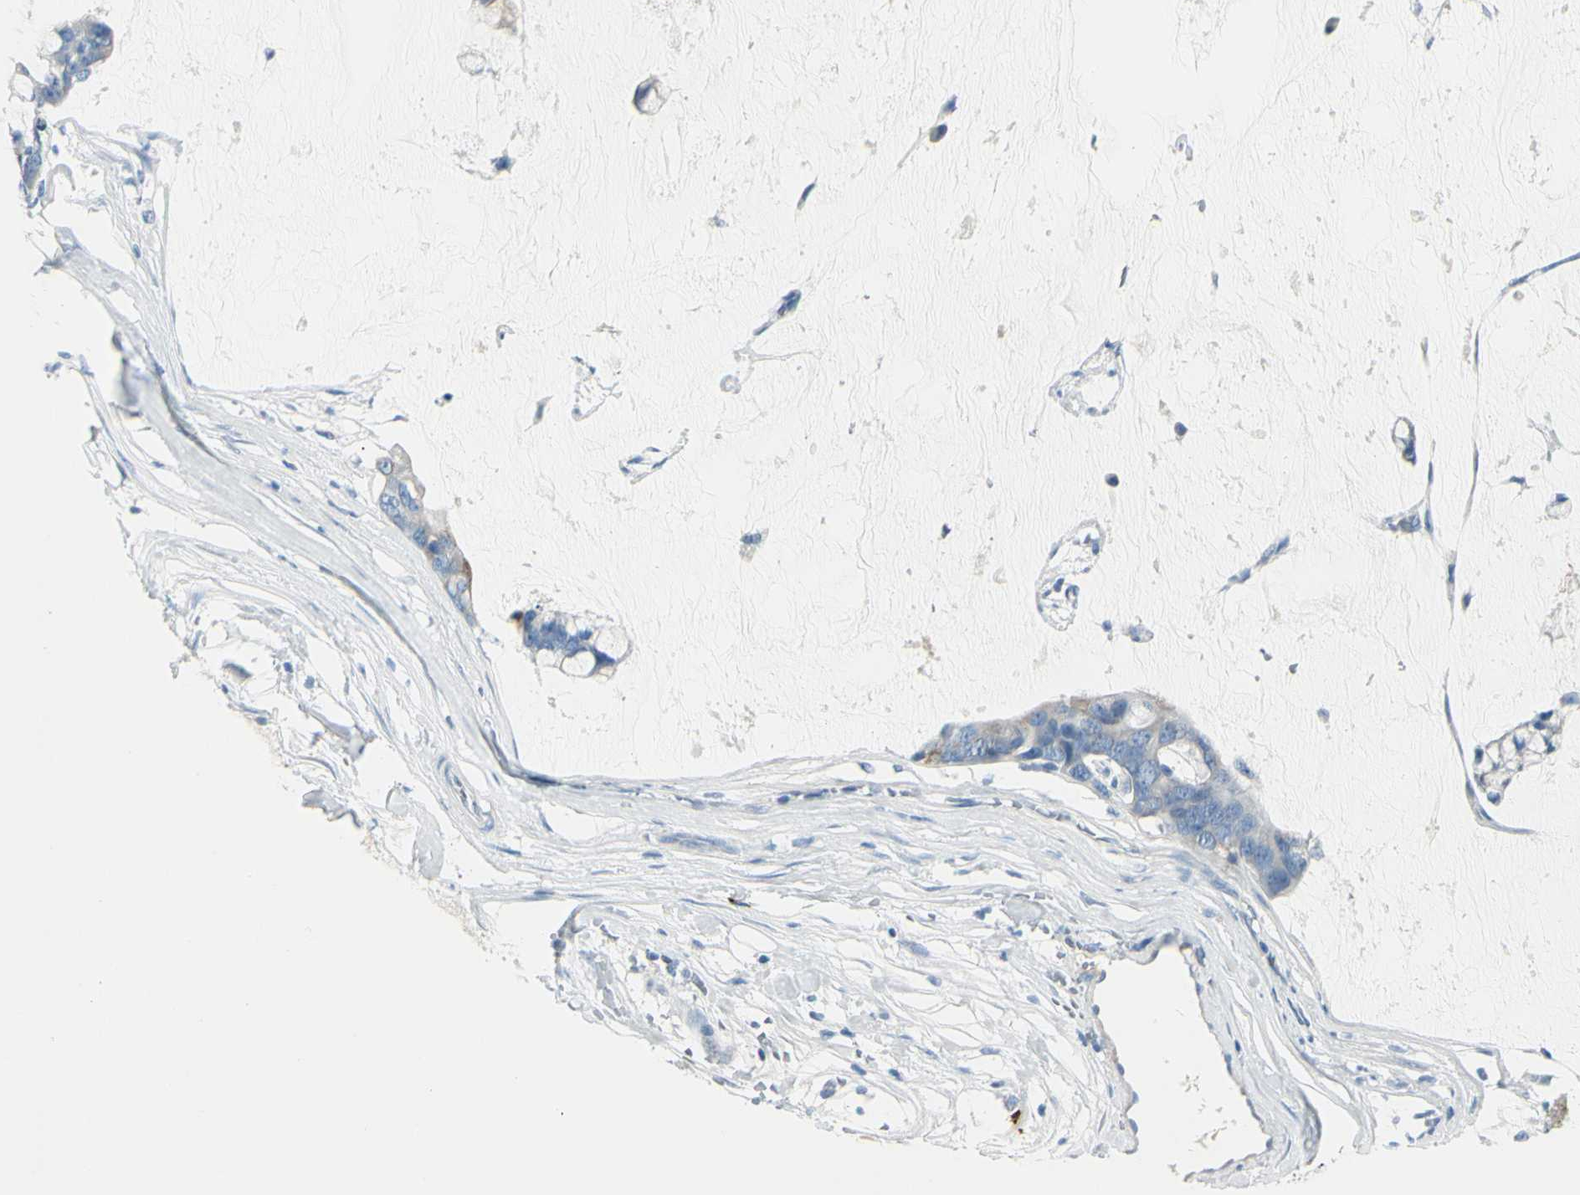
{"staining": {"intensity": "strong", "quantity": "<25%", "location": "cytoplasmic/membranous"}, "tissue": "stomach cancer", "cell_type": "Tumor cells", "image_type": "cancer", "snomed": [{"axis": "morphology", "description": "Adenocarcinoma, NOS"}, {"axis": "topography", "description": "Stomach, lower"}], "caption": "A high-resolution histopathology image shows immunohistochemistry staining of stomach cancer (adenocarcinoma), which reveals strong cytoplasmic/membranous positivity in about <25% of tumor cells.", "gene": "DLG4", "patient": {"sex": "male", "age": 84}}